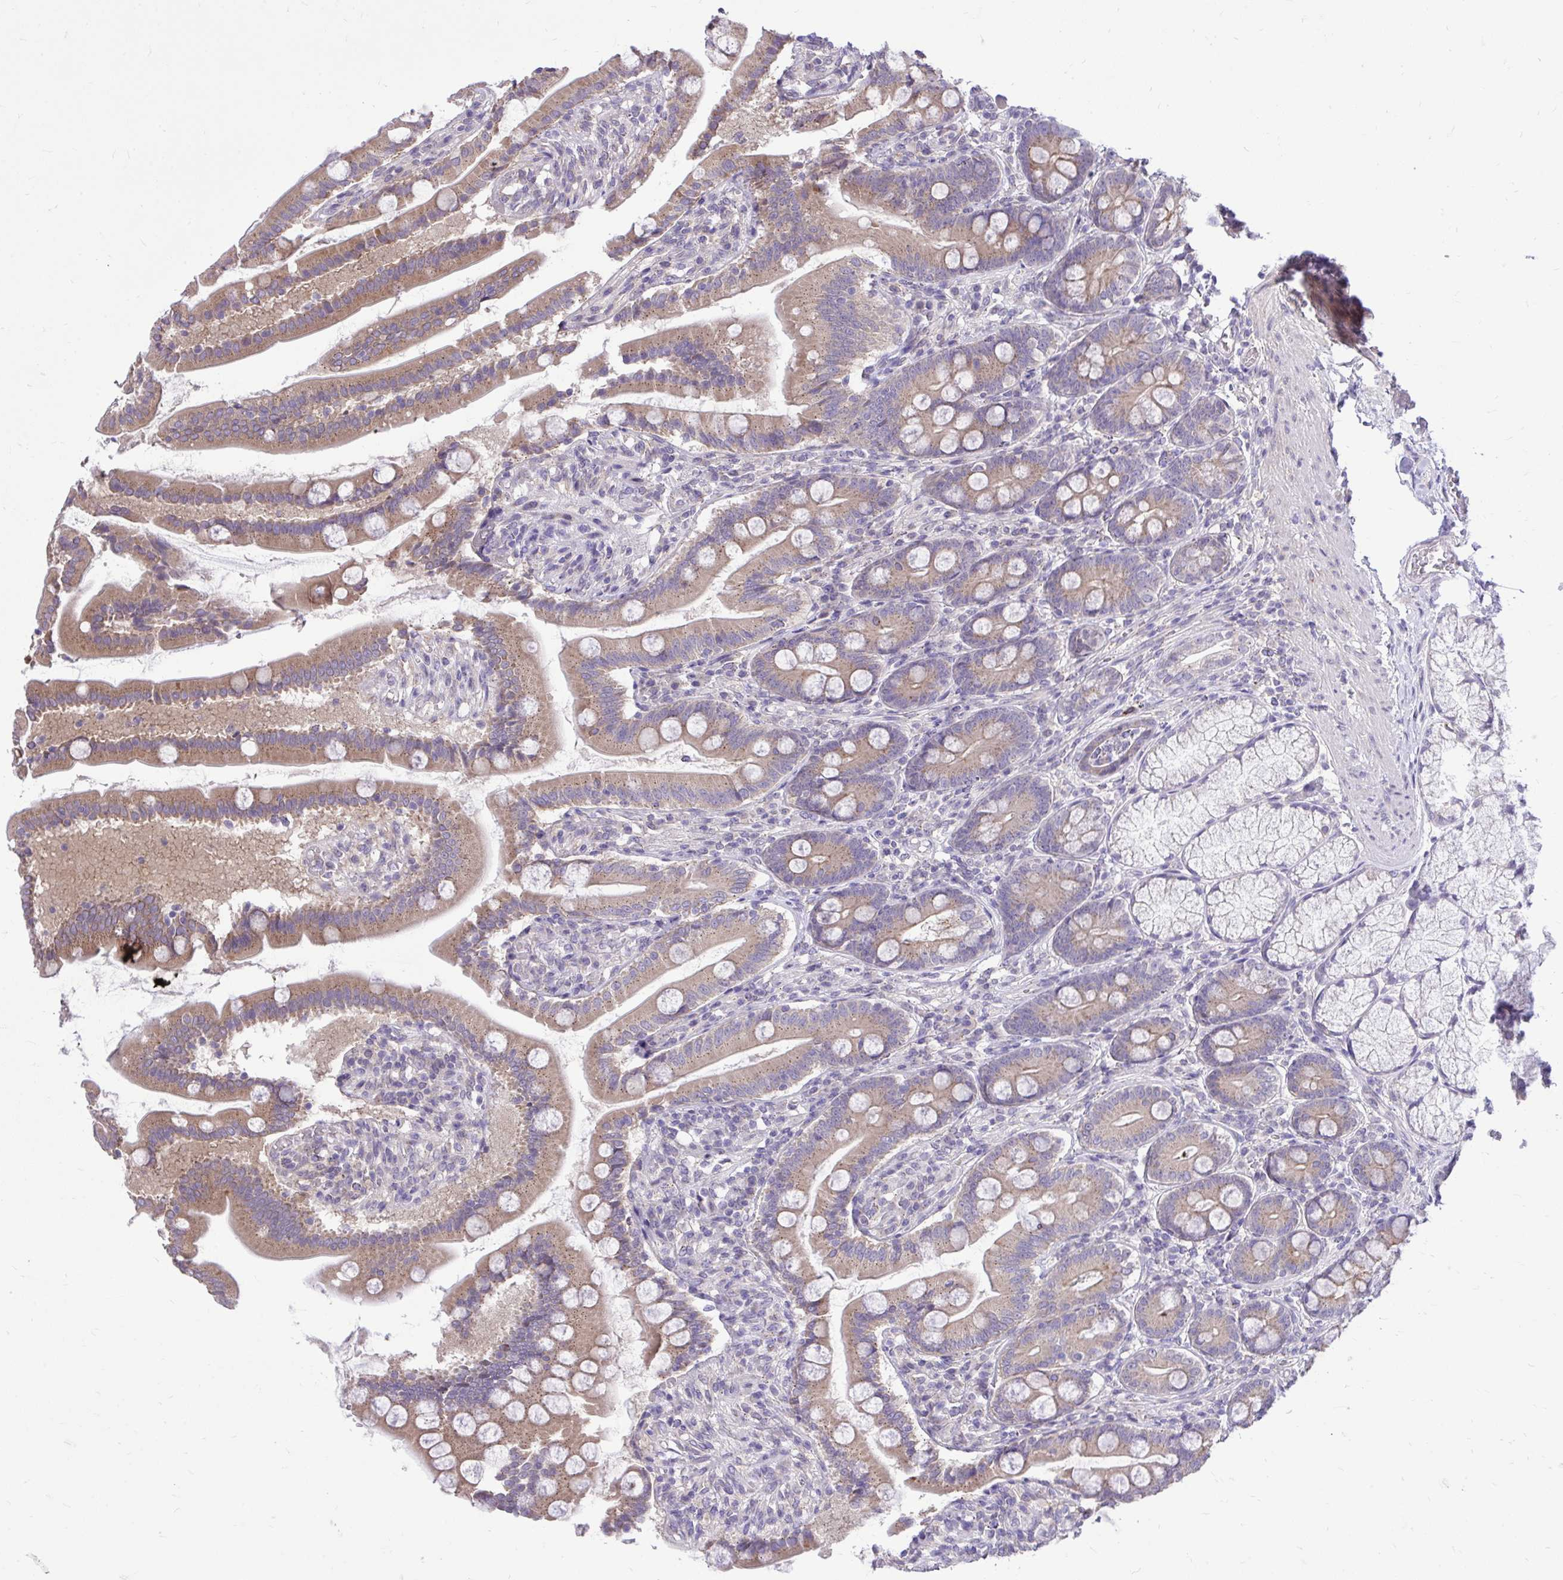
{"staining": {"intensity": "moderate", "quantity": ">75%", "location": "cytoplasmic/membranous"}, "tissue": "duodenum", "cell_type": "Glandular cells", "image_type": "normal", "snomed": [{"axis": "morphology", "description": "Normal tissue, NOS"}, {"axis": "topography", "description": "Duodenum"}], "caption": "Duodenum was stained to show a protein in brown. There is medium levels of moderate cytoplasmic/membranous positivity in approximately >75% of glandular cells. (DAB IHC with brightfield microscopy, high magnification).", "gene": "CEACAM18", "patient": {"sex": "female", "age": 67}}